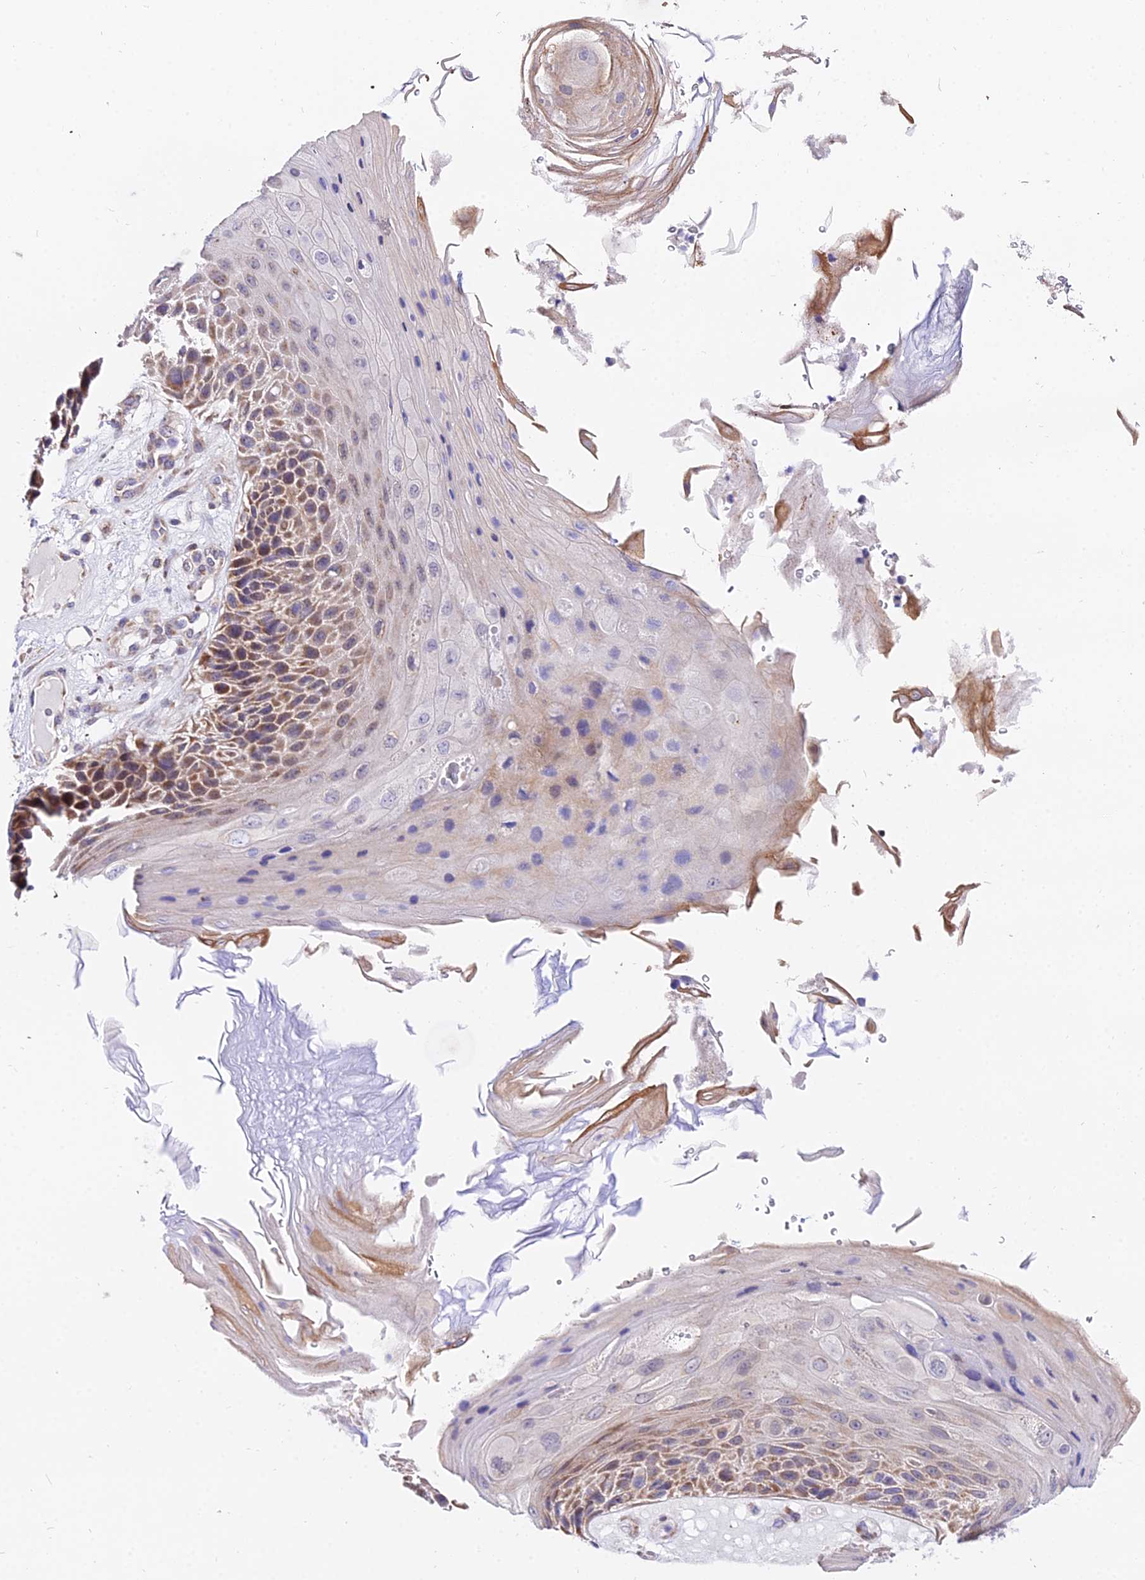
{"staining": {"intensity": "moderate", "quantity": ">75%", "location": "cytoplasmic/membranous"}, "tissue": "skin cancer", "cell_type": "Tumor cells", "image_type": "cancer", "snomed": [{"axis": "morphology", "description": "Squamous cell carcinoma, NOS"}, {"axis": "topography", "description": "Skin"}], "caption": "High-magnification brightfield microscopy of skin cancer (squamous cell carcinoma) stained with DAB (3,3'-diaminobenzidine) (brown) and counterstained with hematoxylin (blue). tumor cells exhibit moderate cytoplasmic/membranous positivity is seen in approximately>75% of cells.", "gene": "ATP5PB", "patient": {"sex": "female", "age": 88}}